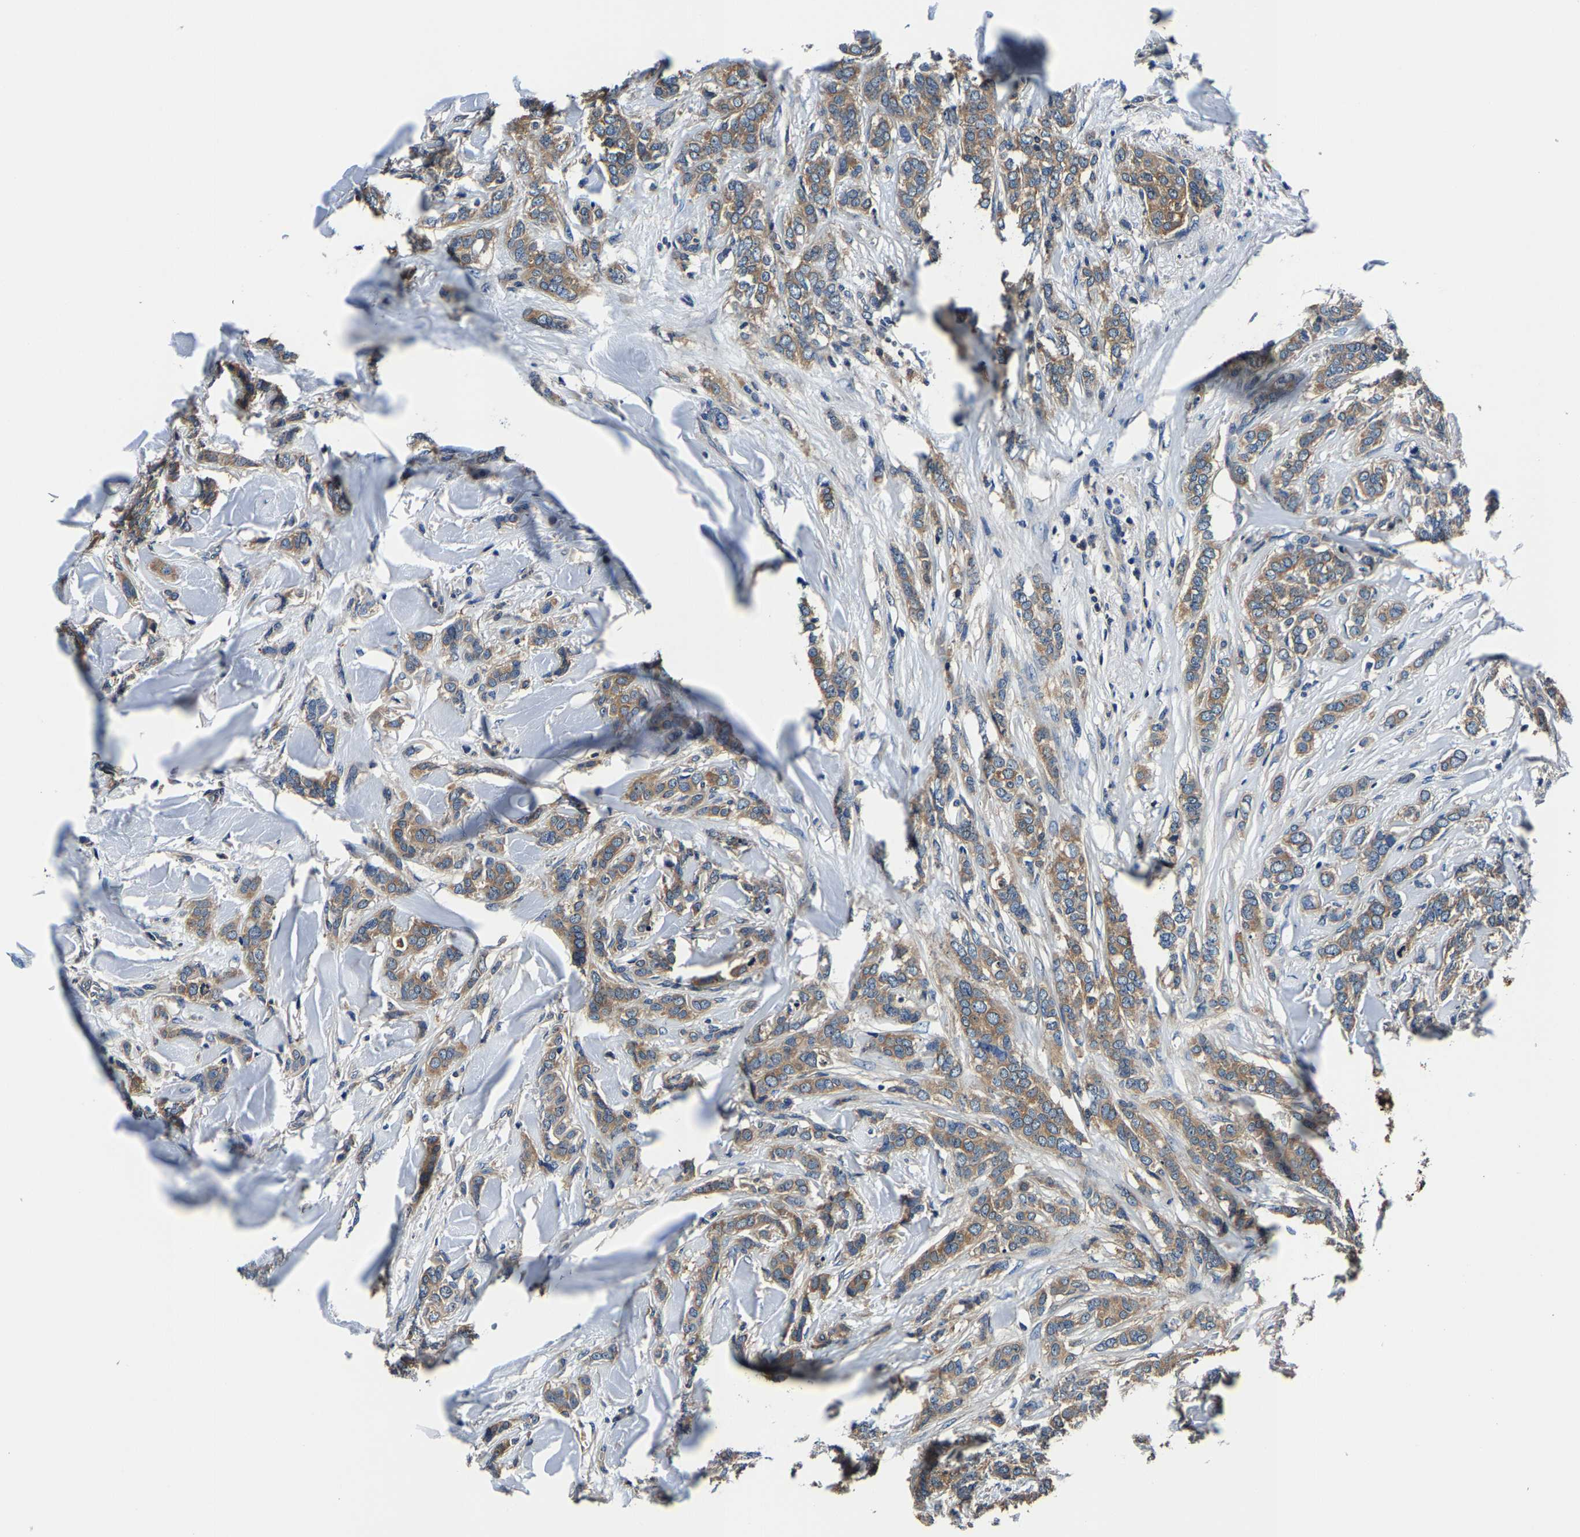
{"staining": {"intensity": "moderate", "quantity": ">75%", "location": "cytoplasmic/membranous"}, "tissue": "breast cancer", "cell_type": "Tumor cells", "image_type": "cancer", "snomed": [{"axis": "morphology", "description": "Lobular carcinoma"}, {"axis": "topography", "description": "Skin"}, {"axis": "topography", "description": "Breast"}], "caption": "IHC staining of breast cancer, which exhibits medium levels of moderate cytoplasmic/membranous positivity in about >75% of tumor cells indicating moderate cytoplasmic/membranous protein staining. The staining was performed using DAB (3,3'-diaminobenzidine) (brown) for protein detection and nuclei were counterstained in hematoxylin (blue).", "gene": "ALDOB", "patient": {"sex": "female", "age": 46}}